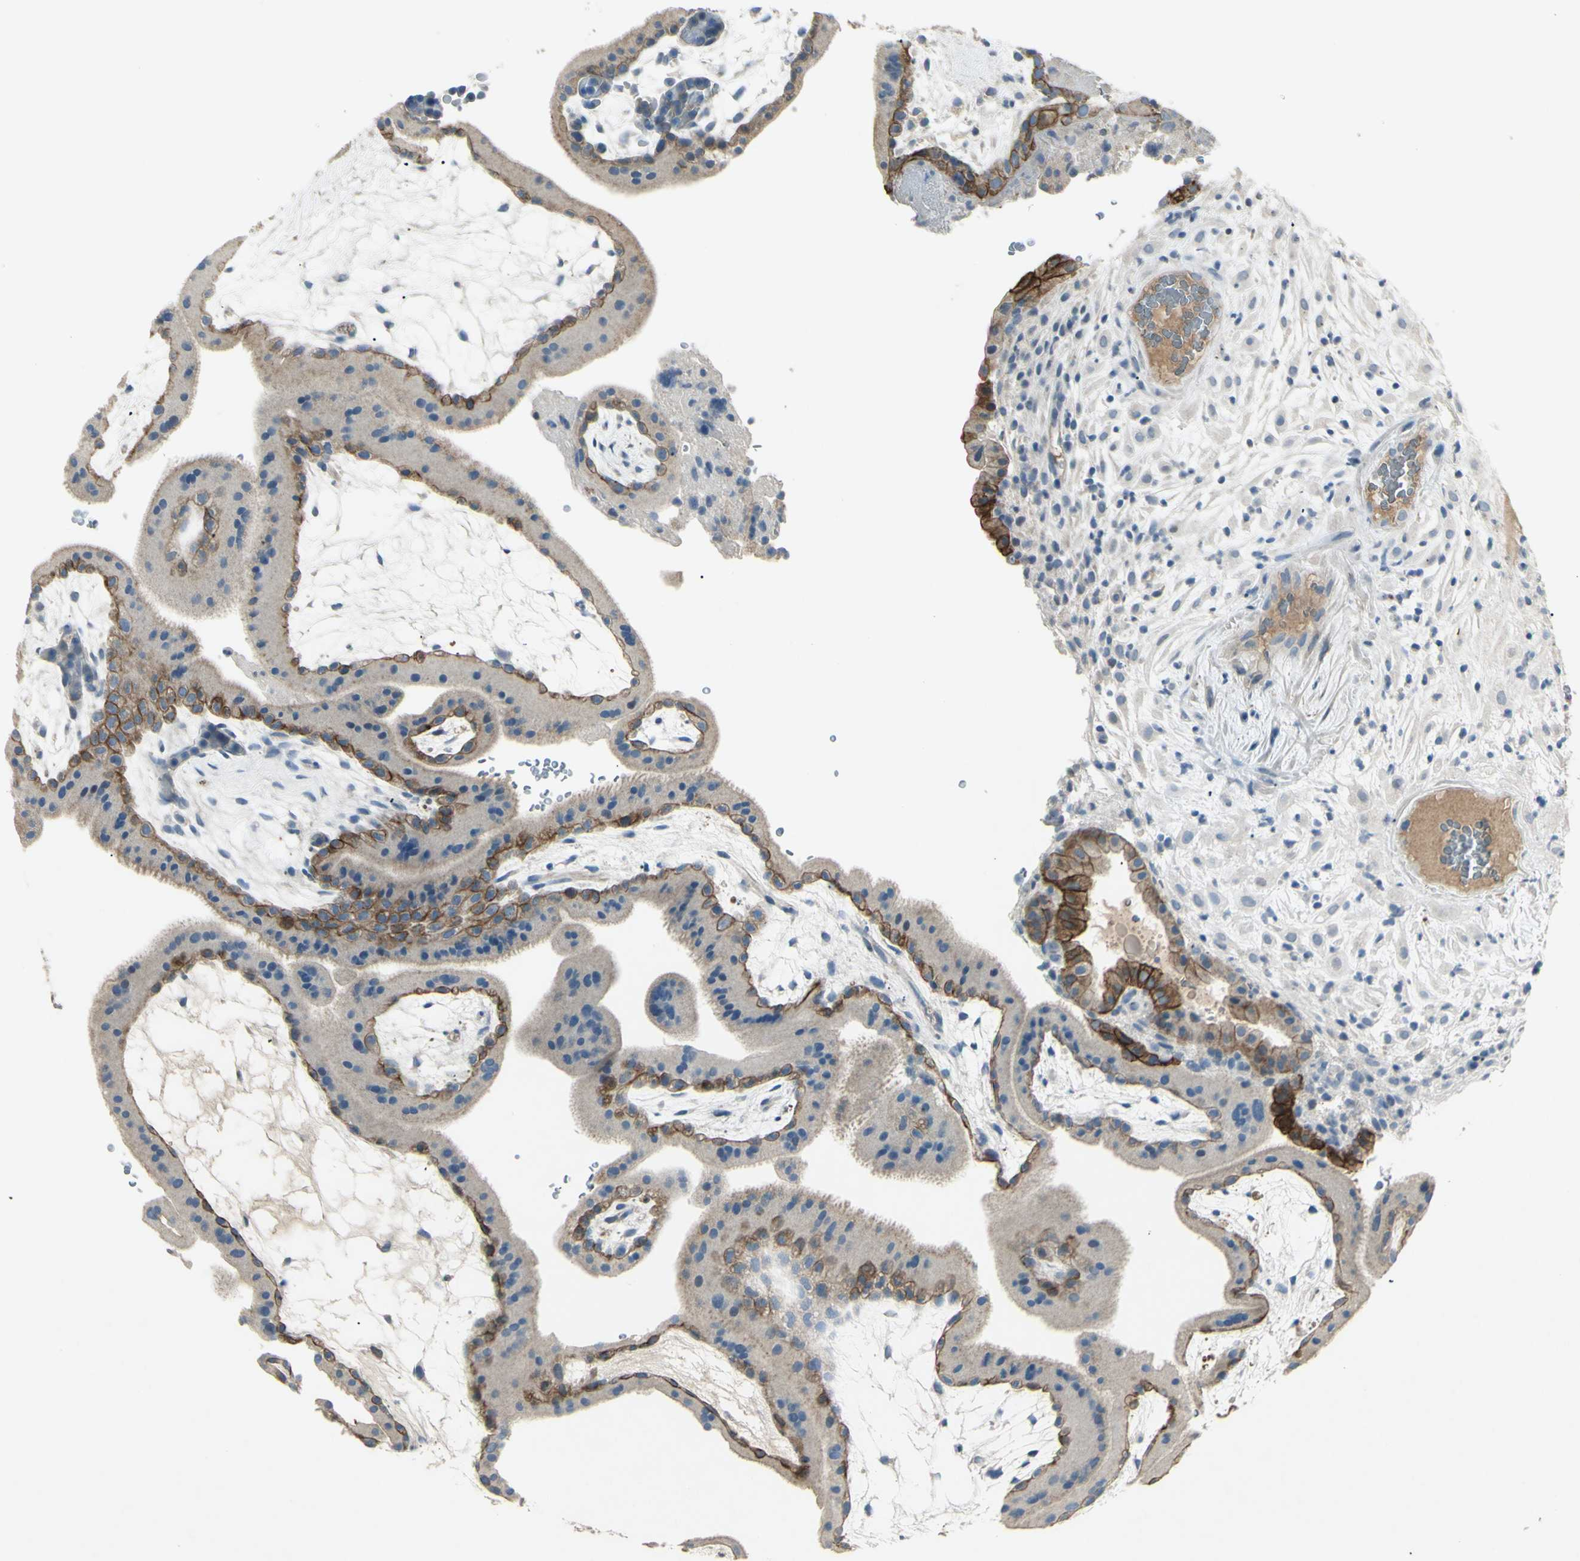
{"staining": {"intensity": "negative", "quantity": "none", "location": "none"}, "tissue": "placenta", "cell_type": "Decidual cells", "image_type": "normal", "snomed": [{"axis": "morphology", "description": "Normal tissue, NOS"}, {"axis": "topography", "description": "Placenta"}], "caption": "Normal placenta was stained to show a protein in brown. There is no significant expression in decidual cells. (Brightfield microscopy of DAB immunohistochemistry at high magnification).", "gene": "TIMM21", "patient": {"sex": "female", "age": 19}}